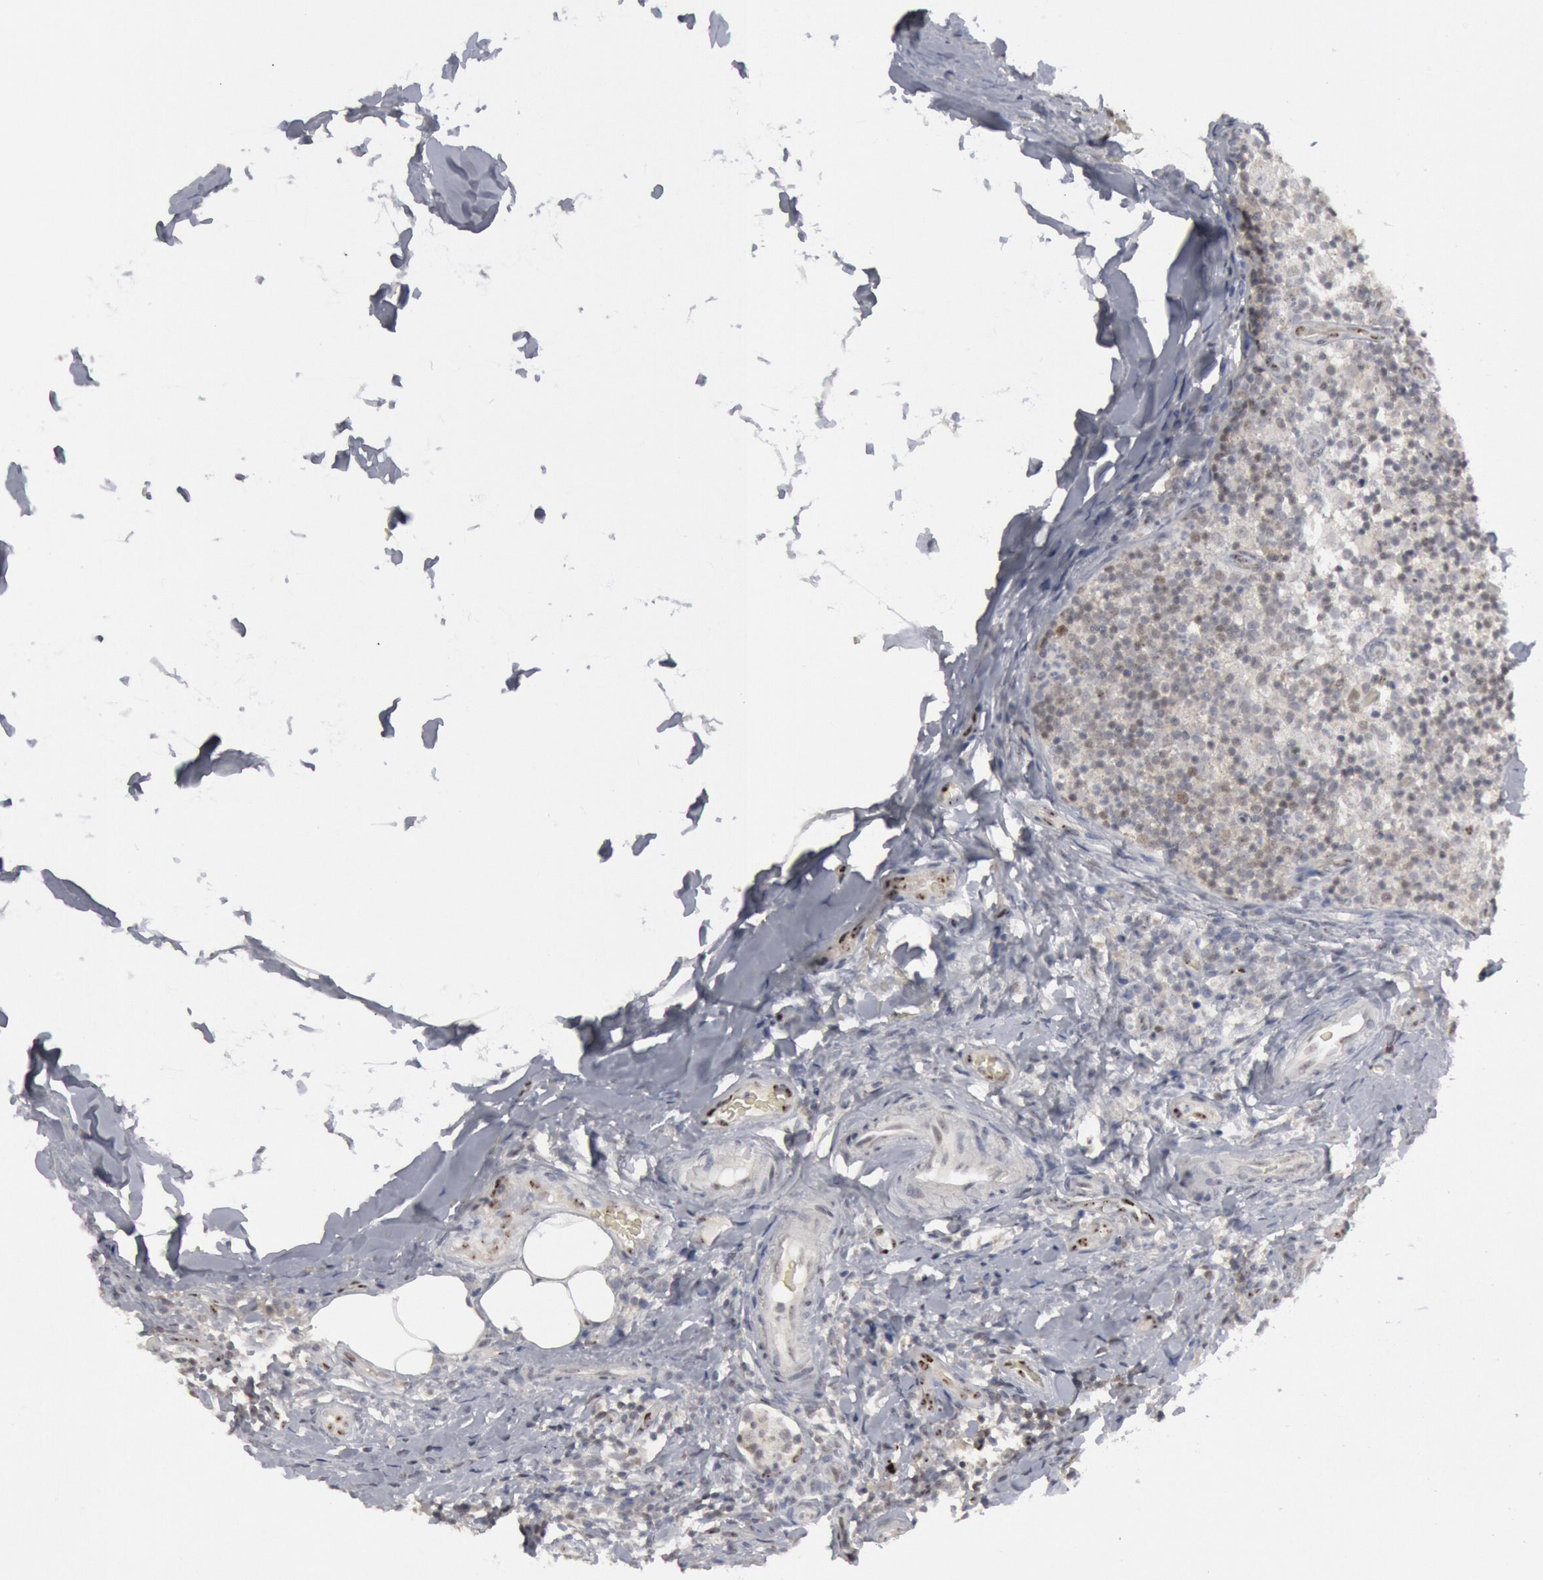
{"staining": {"intensity": "weak", "quantity": "25%-75%", "location": "nuclear"}, "tissue": "lymph node", "cell_type": "Germinal center cells", "image_type": "normal", "snomed": [{"axis": "morphology", "description": "Normal tissue, NOS"}, {"axis": "morphology", "description": "Inflammation, NOS"}, {"axis": "topography", "description": "Lymph node"}], "caption": "This image reveals immunohistochemistry staining of unremarkable human lymph node, with low weak nuclear expression in approximately 25%-75% of germinal center cells.", "gene": "FOXO1", "patient": {"sex": "male", "age": 46}}